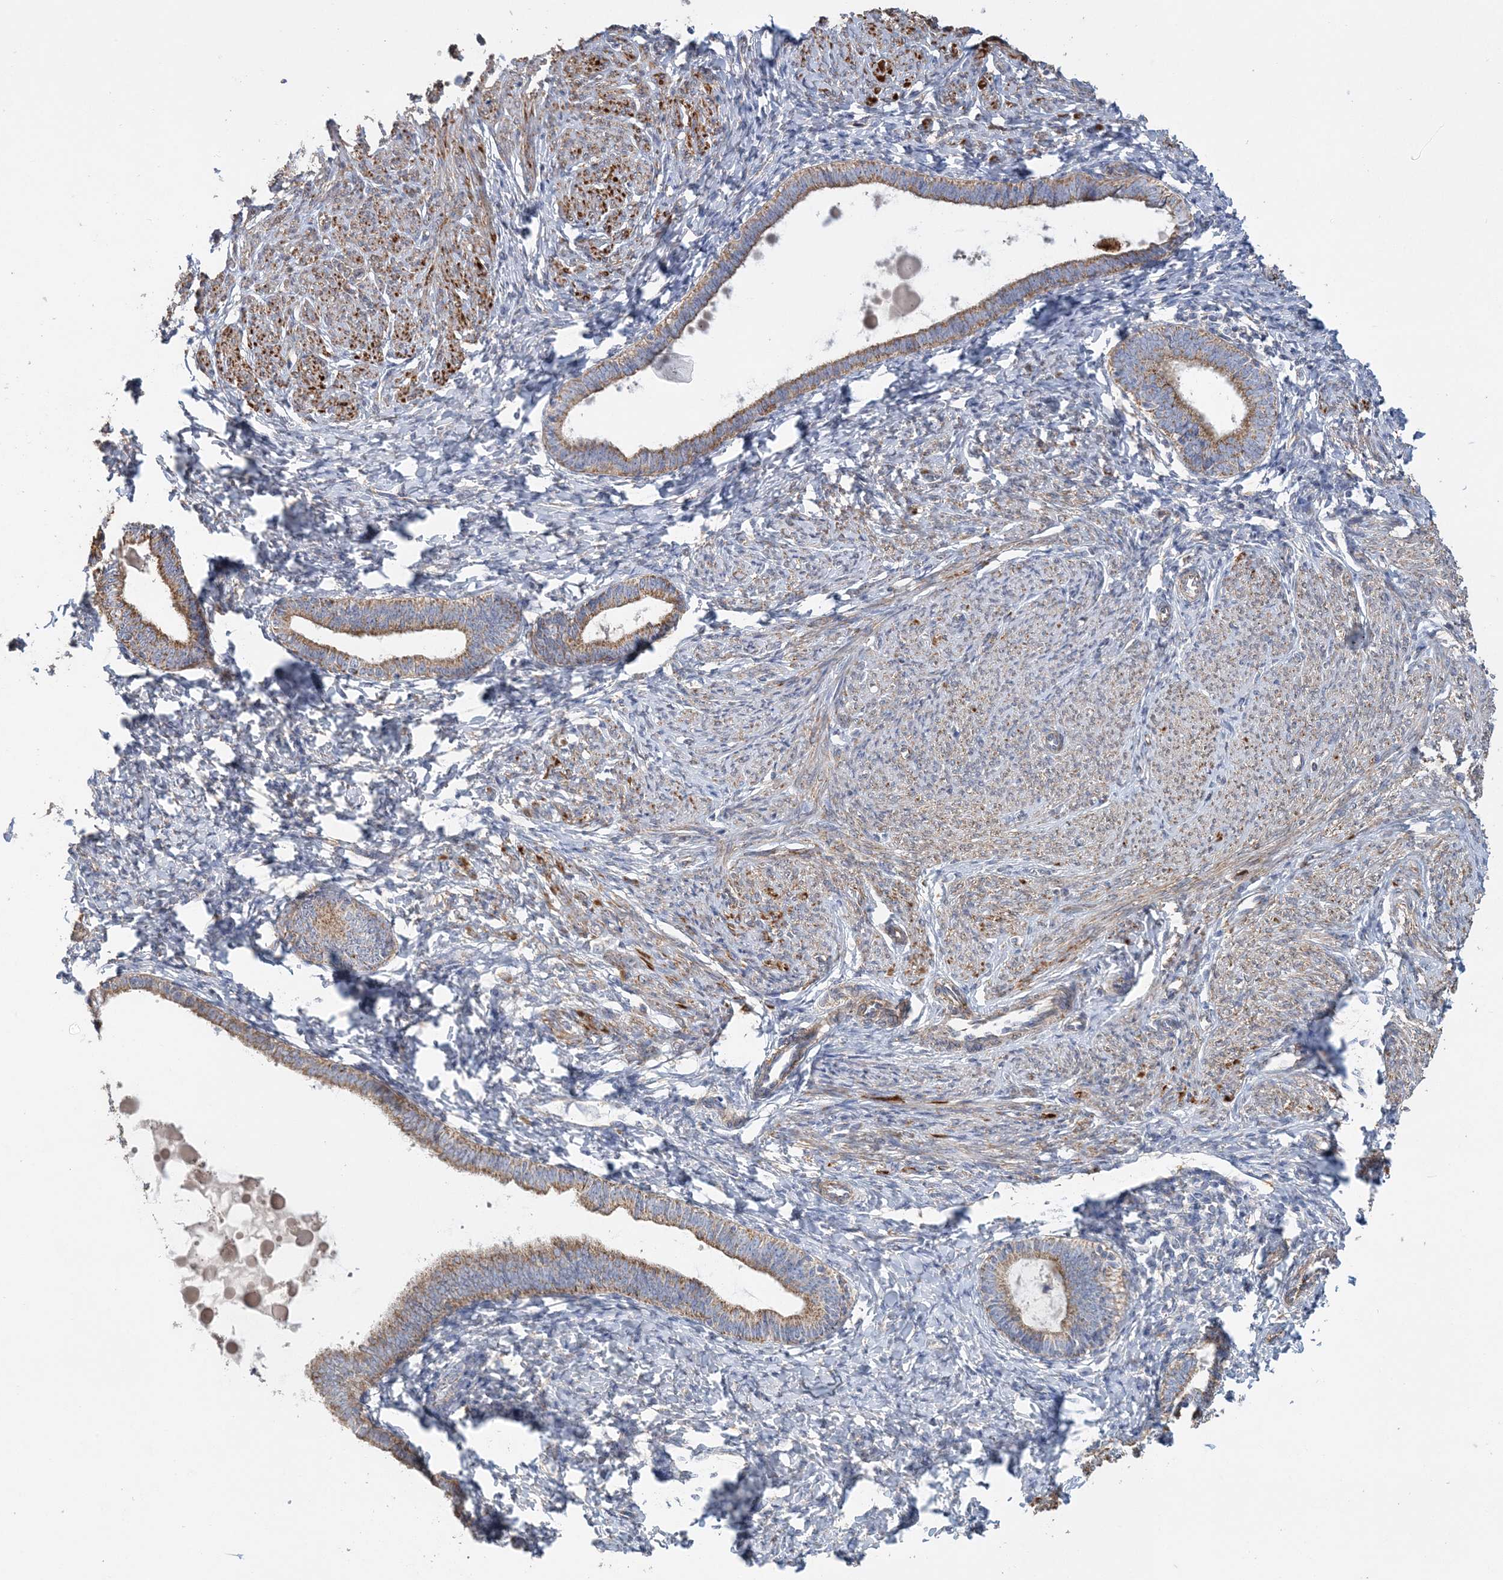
{"staining": {"intensity": "moderate", "quantity": "<25%", "location": "cytoplasmic/membranous"}, "tissue": "endometrium", "cell_type": "Cells in endometrial stroma", "image_type": "normal", "snomed": [{"axis": "morphology", "description": "Normal tissue, NOS"}, {"axis": "topography", "description": "Endometrium"}], "caption": "DAB immunohistochemical staining of unremarkable human endometrium displays moderate cytoplasmic/membranous protein expression in approximately <25% of cells in endometrial stroma.", "gene": "FEZ2", "patient": {"sex": "female", "age": 72}}